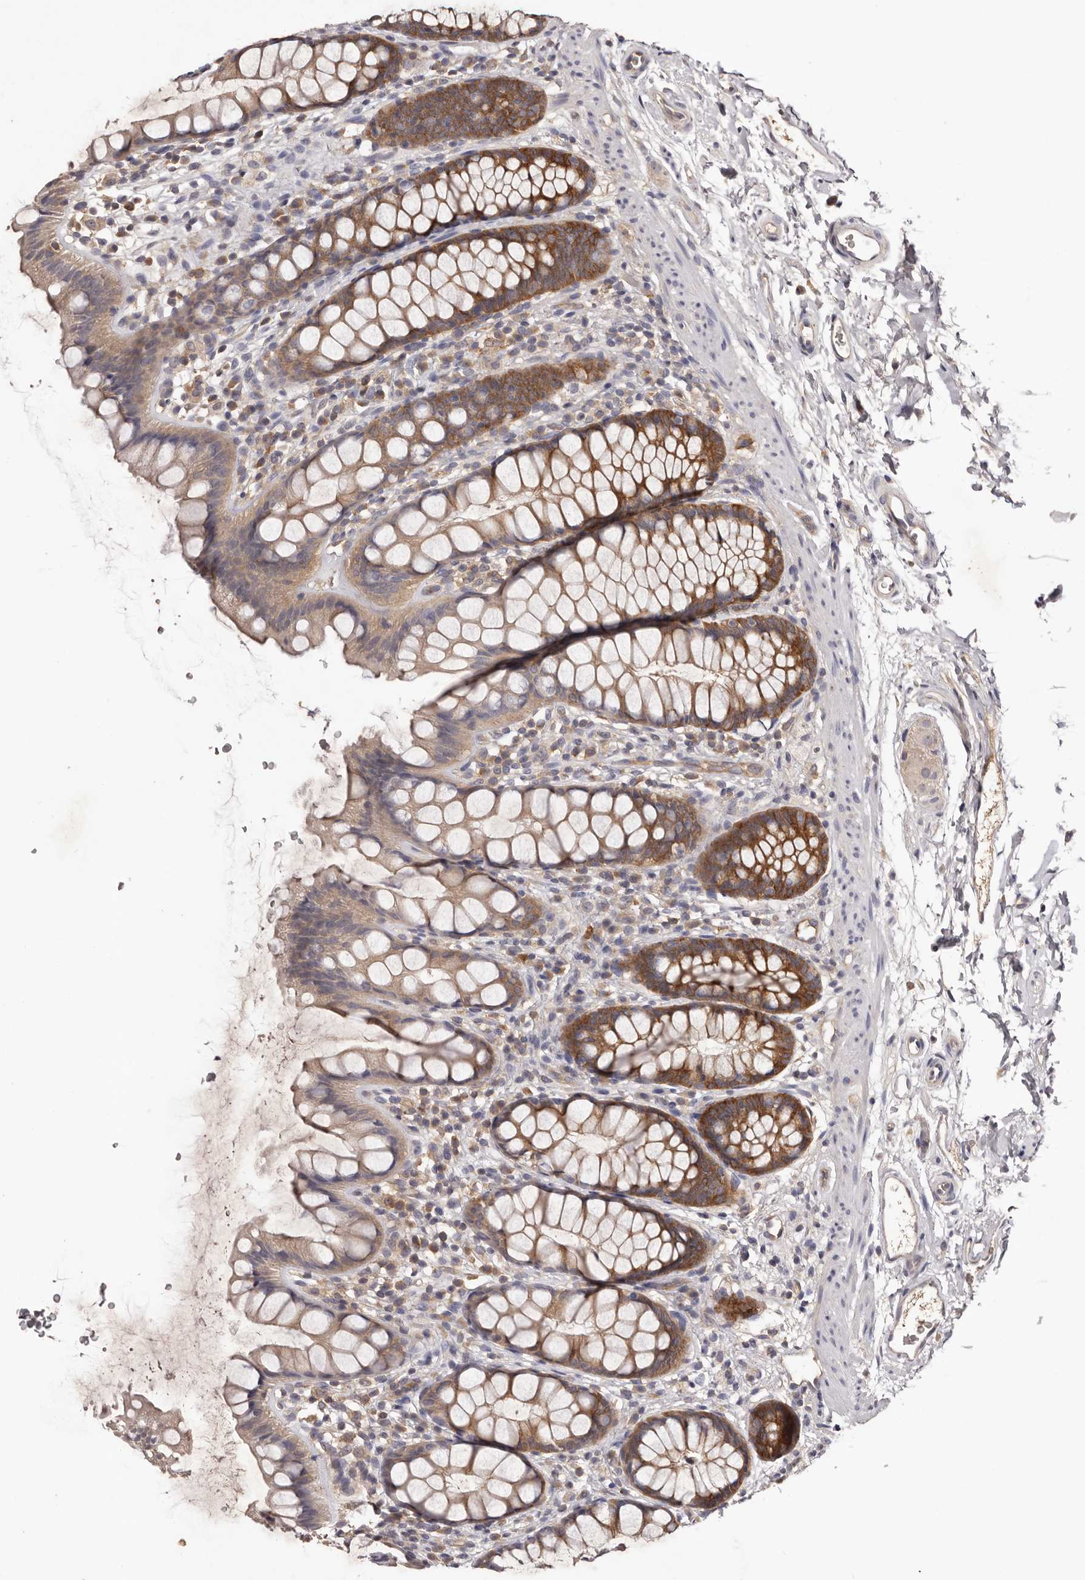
{"staining": {"intensity": "moderate", "quantity": ">75%", "location": "cytoplasmic/membranous"}, "tissue": "rectum", "cell_type": "Glandular cells", "image_type": "normal", "snomed": [{"axis": "morphology", "description": "Normal tissue, NOS"}, {"axis": "topography", "description": "Rectum"}], "caption": "This is a photomicrograph of immunohistochemistry staining of unremarkable rectum, which shows moderate staining in the cytoplasmic/membranous of glandular cells.", "gene": "LTV1", "patient": {"sex": "female", "age": 65}}